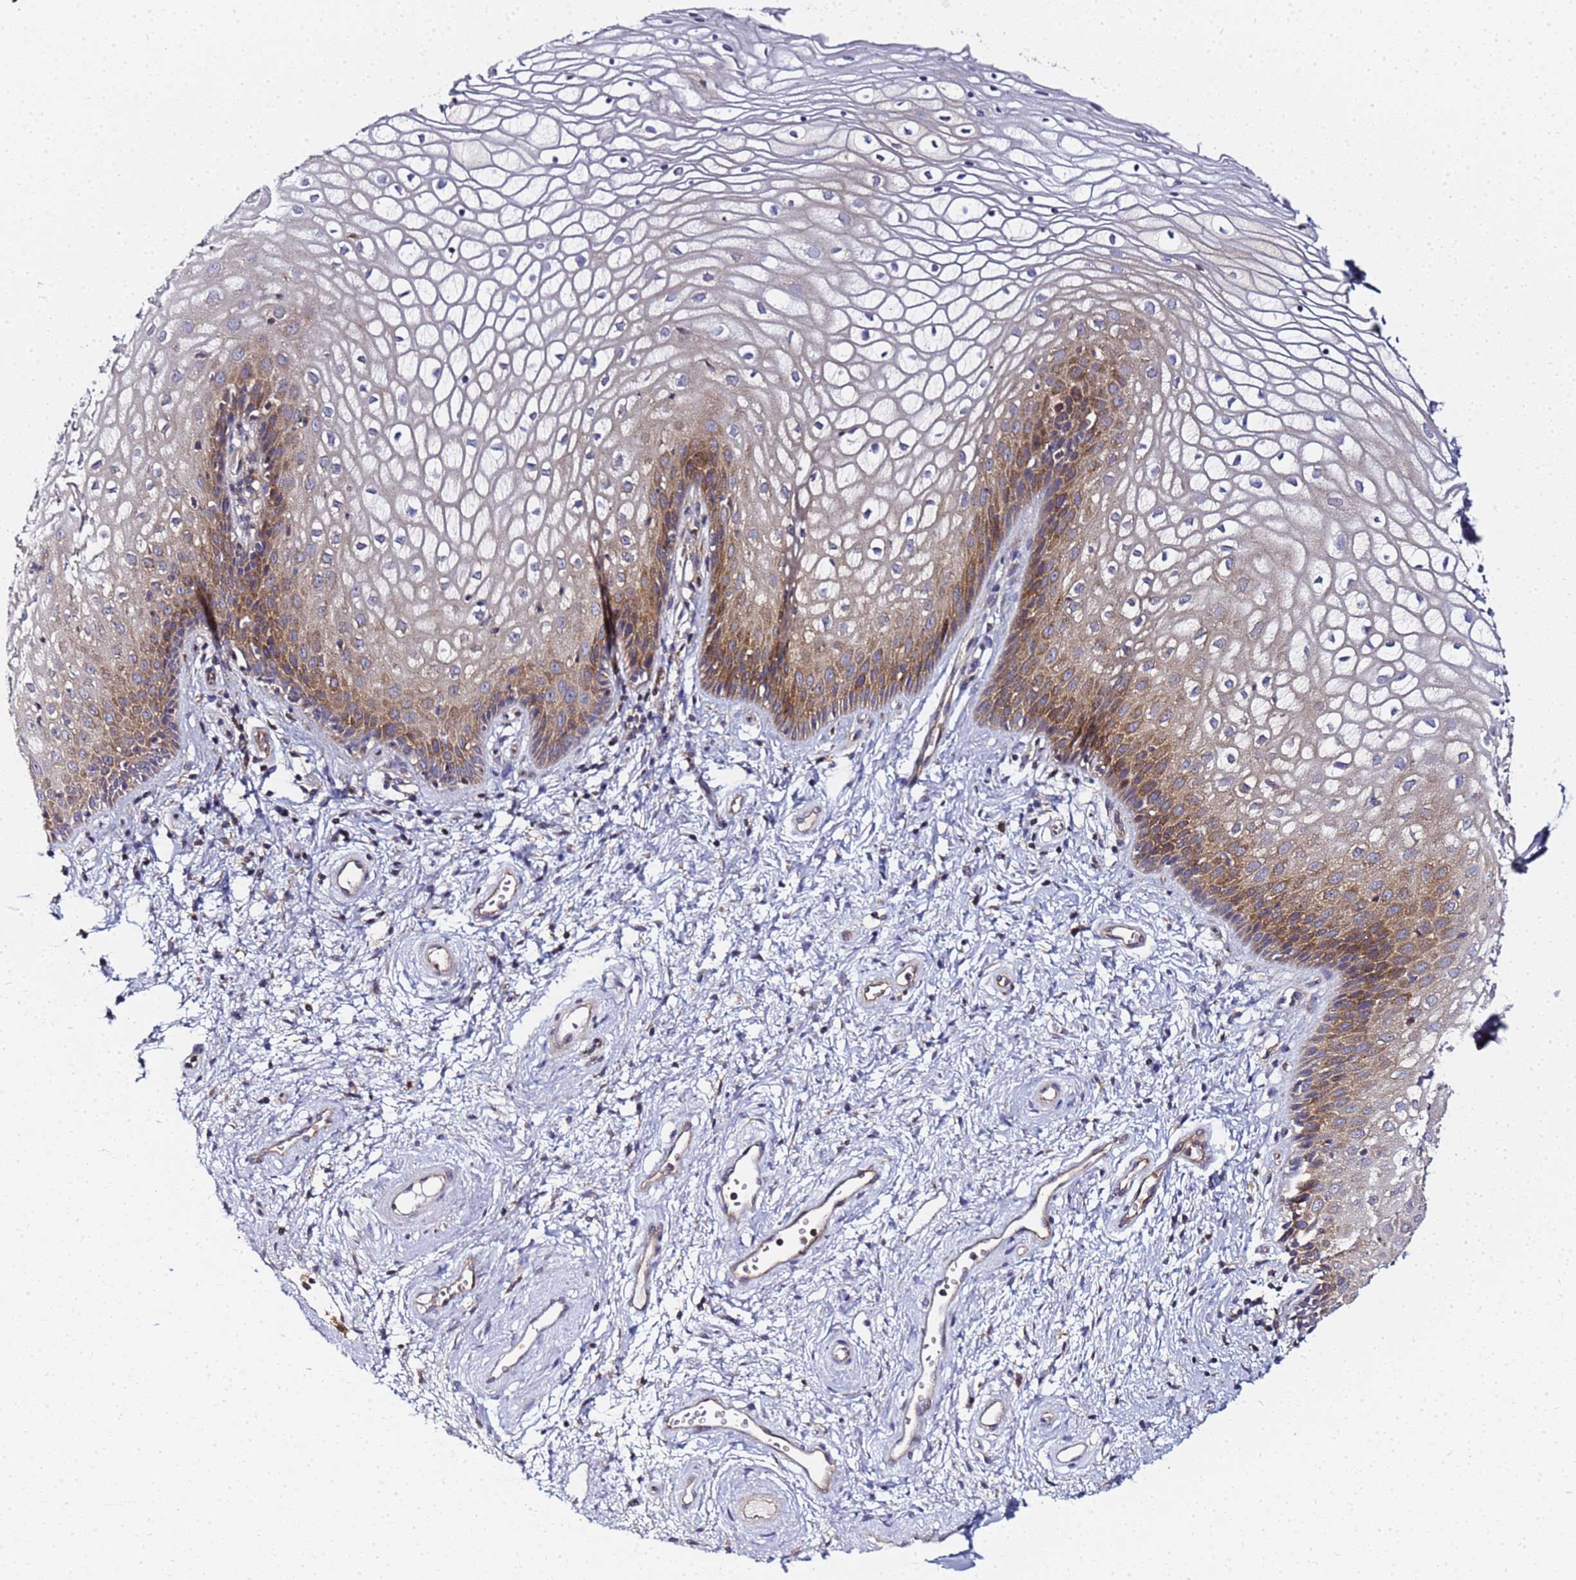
{"staining": {"intensity": "moderate", "quantity": "25%-75%", "location": "cytoplasmic/membranous"}, "tissue": "vagina", "cell_type": "Squamous epithelial cells", "image_type": "normal", "snomed": [{"axis": "morphology", "description": "Normal tissue, NOS"}, {"axis": "topography", "description": "Vagina"}], "caption": "Vagina was stained to show a protein in brown. There is medium levels of moderate cytoplasmic/membranous expression in approximately 25%-75% of squamous epithelial cells.", "gene": "CHM", "patient": {"sex": "female", "age": 34}}